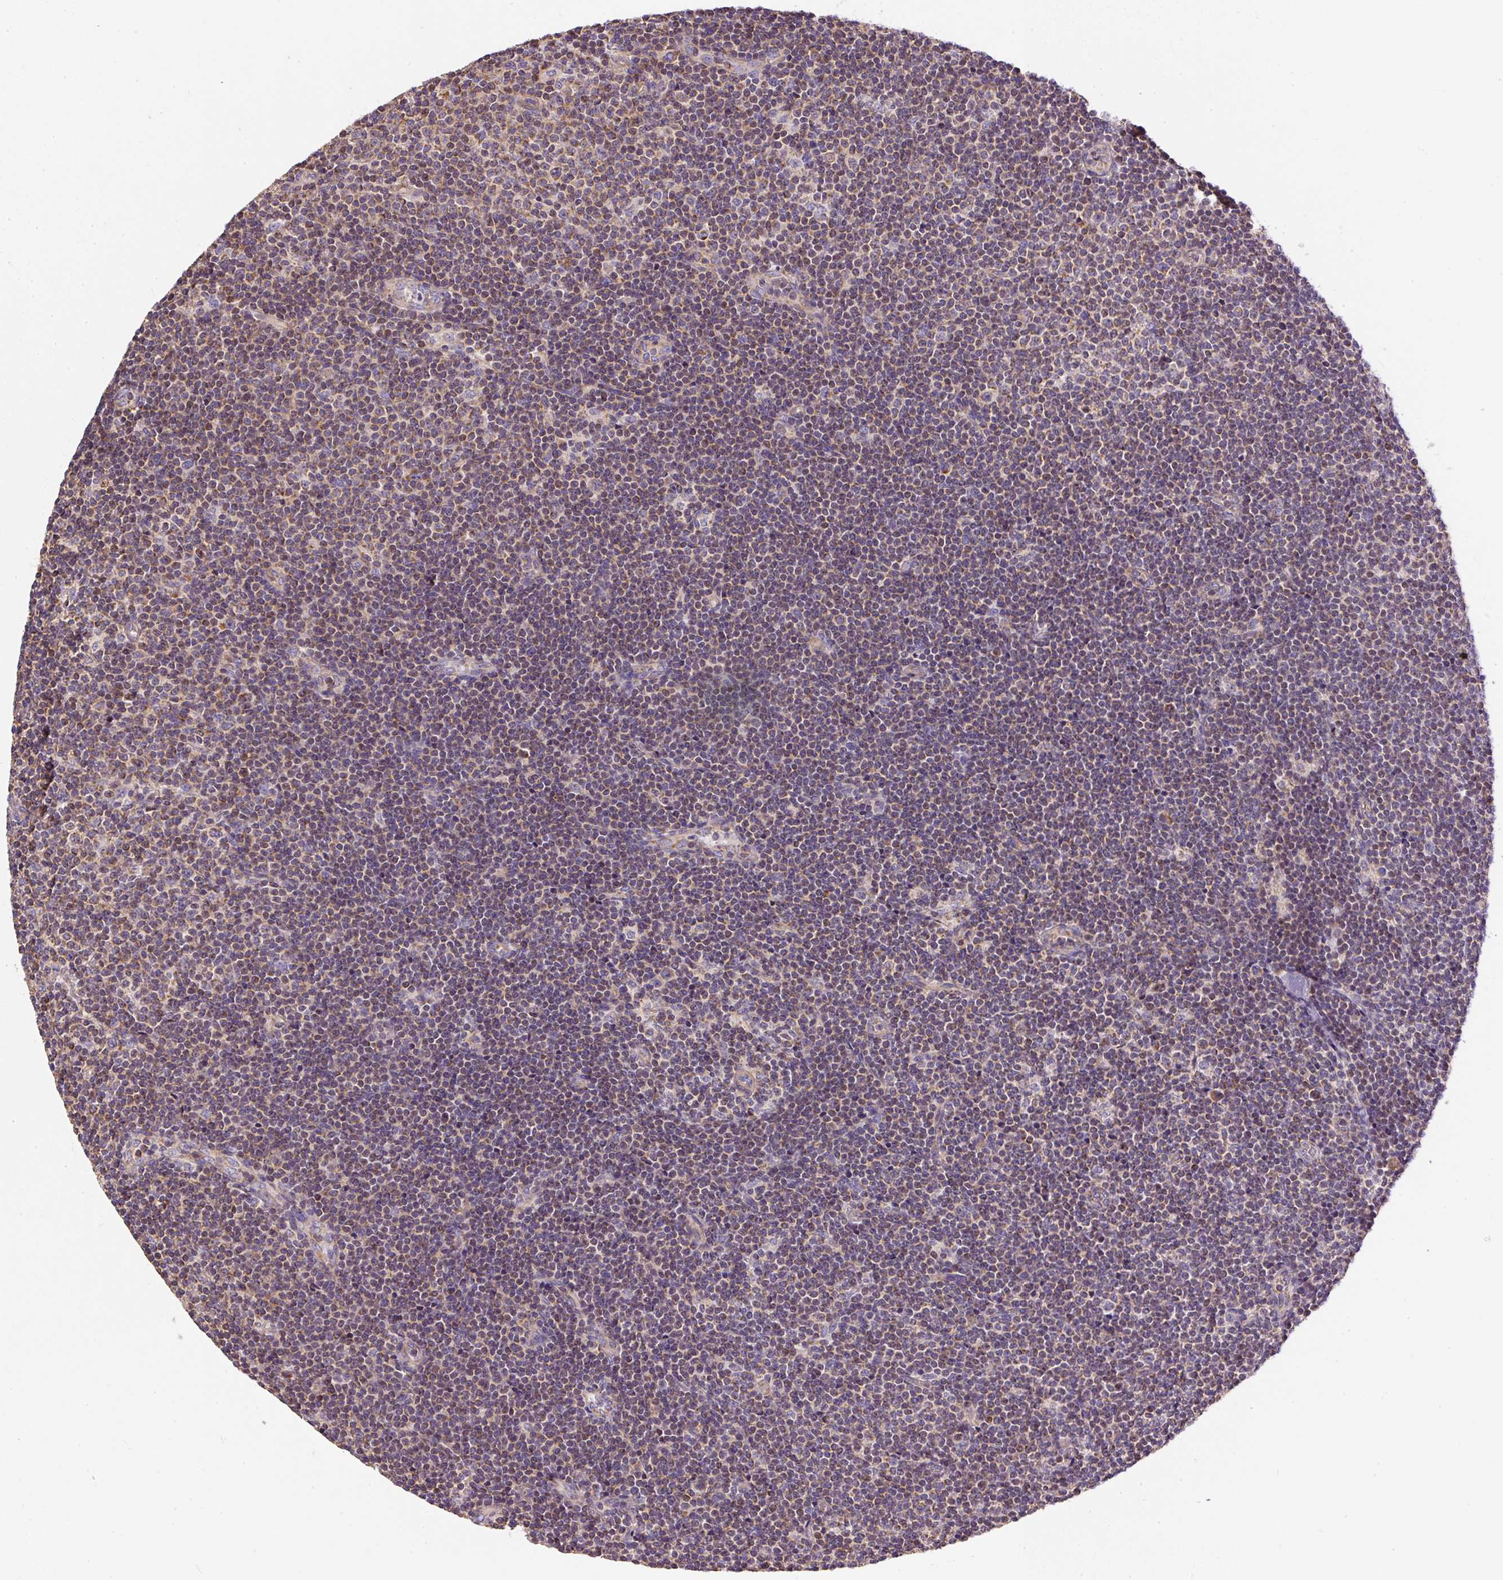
{"staining": {"intensity": "weak", "quantity": "25%-75%", "location": "cytoplasmic/membranous"}, "tissue": "lymphoma", "cell_type": "Tumor cells", "image_type": "cancer", "snomed": [{"axis": "morphology", "description": "Malignant lymphoma, non-Hodgkin's type, Low grade"}, {"axis": "topography", "description": "Lymph node"}], "caption": "Immunohistochemistry histopathology image of lymphoma stained for a protein (brown), which exhibits low levels of weak cytoplasmic/membranous positivity in about 25%-75% of tumor cells.", "gene": "NDUFAF2", "patient": {"sex": "male", "age": 48}}